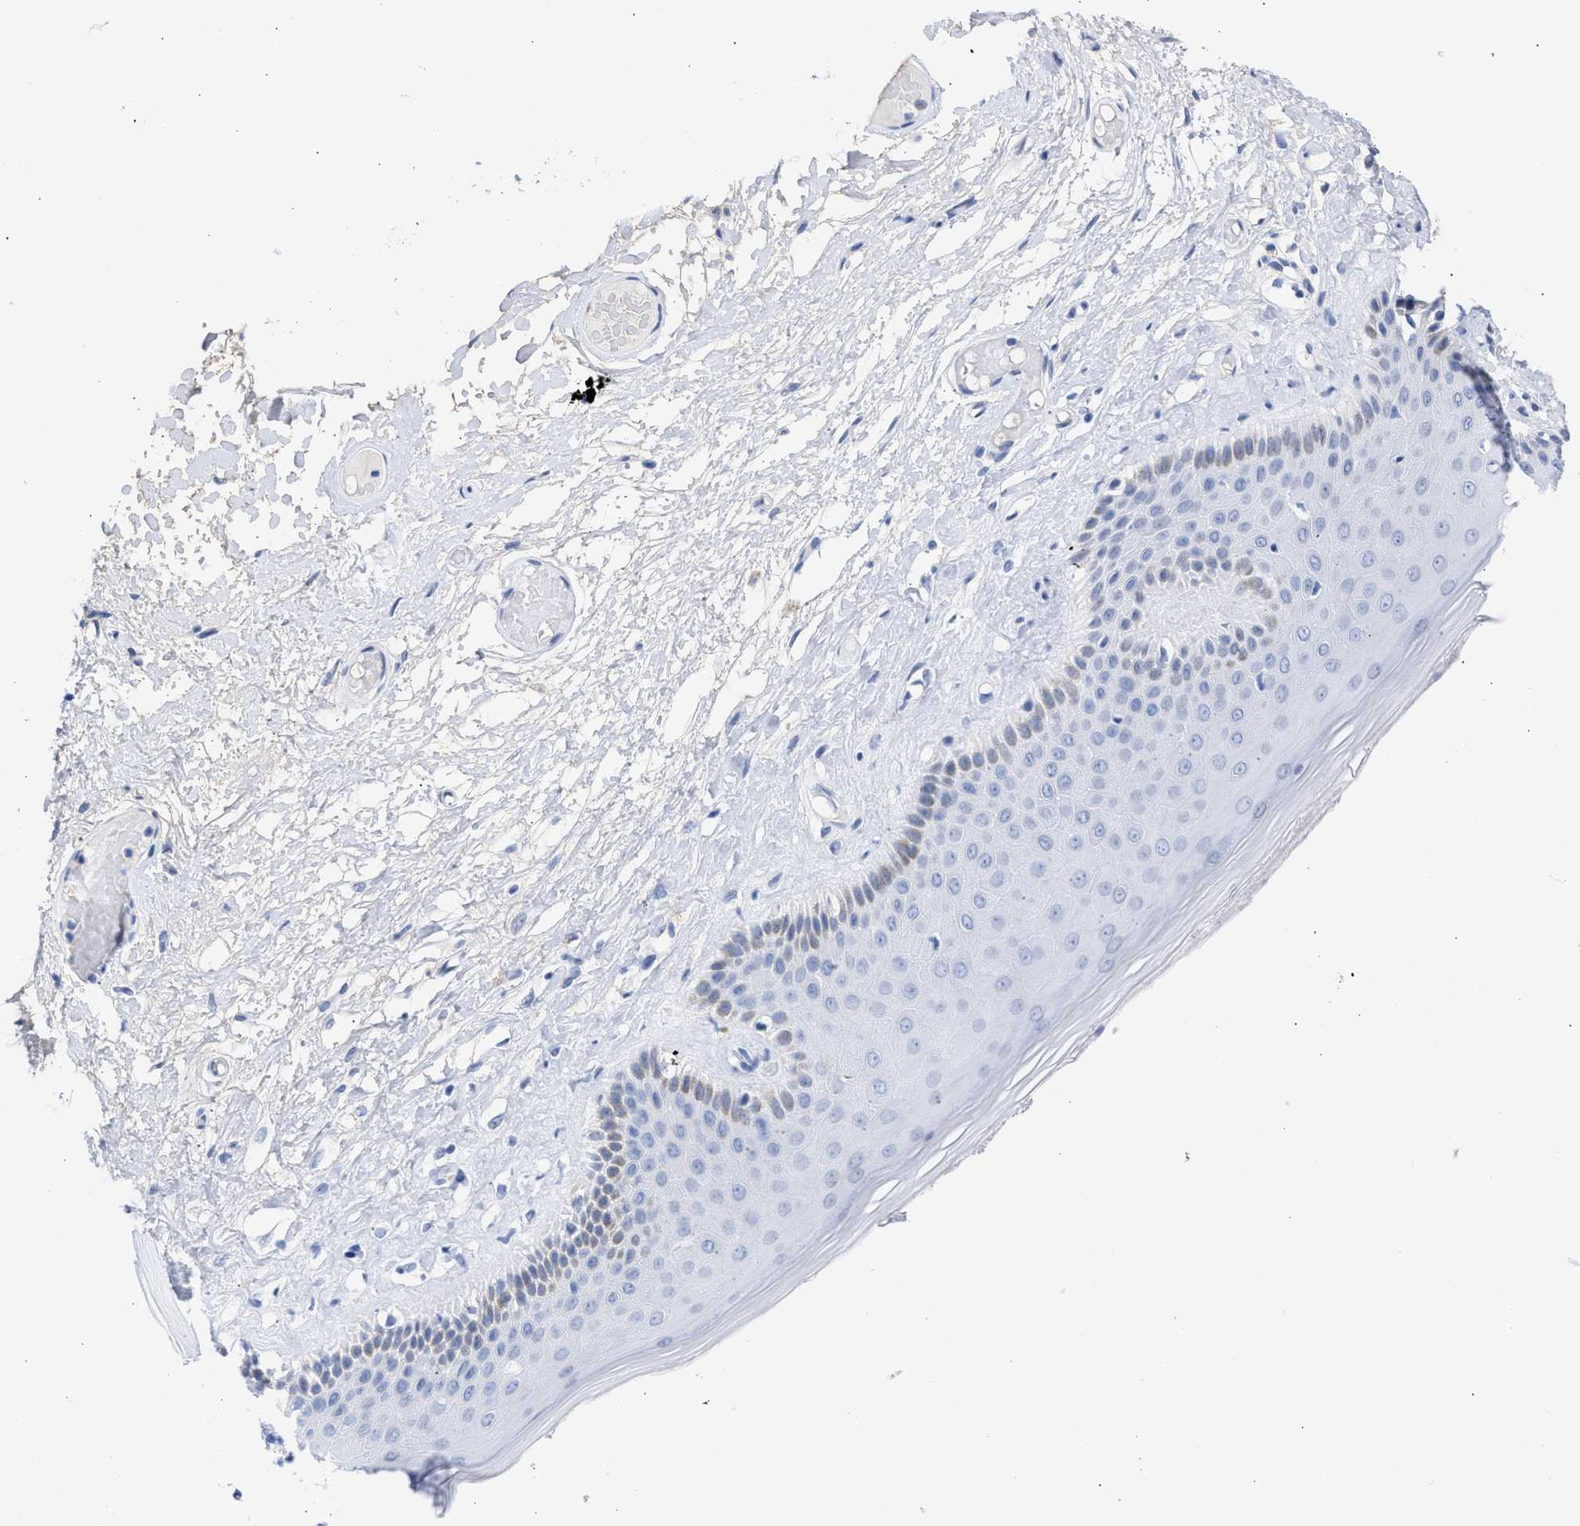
{"staining": {"intensity": "moderate", "quantity": "<25%", "location": "cytoplasmic/membranous"}, "tissue": "skin", "cell_type": "Epidermal cells", "image_type": "normal", "snomed": [{"axis": "morphology", "description": "Normal tissue, NOS"}, {"axis": "topography", "description": "Vulva"}], "caption": "The photomicrograph reveals a brown stain indicating the presence of a protein in the cytoplasmic/membranous of epidermal cells in skin.", "gene": "RSPH1", "patient": {"sex": "female", "age": 73}}